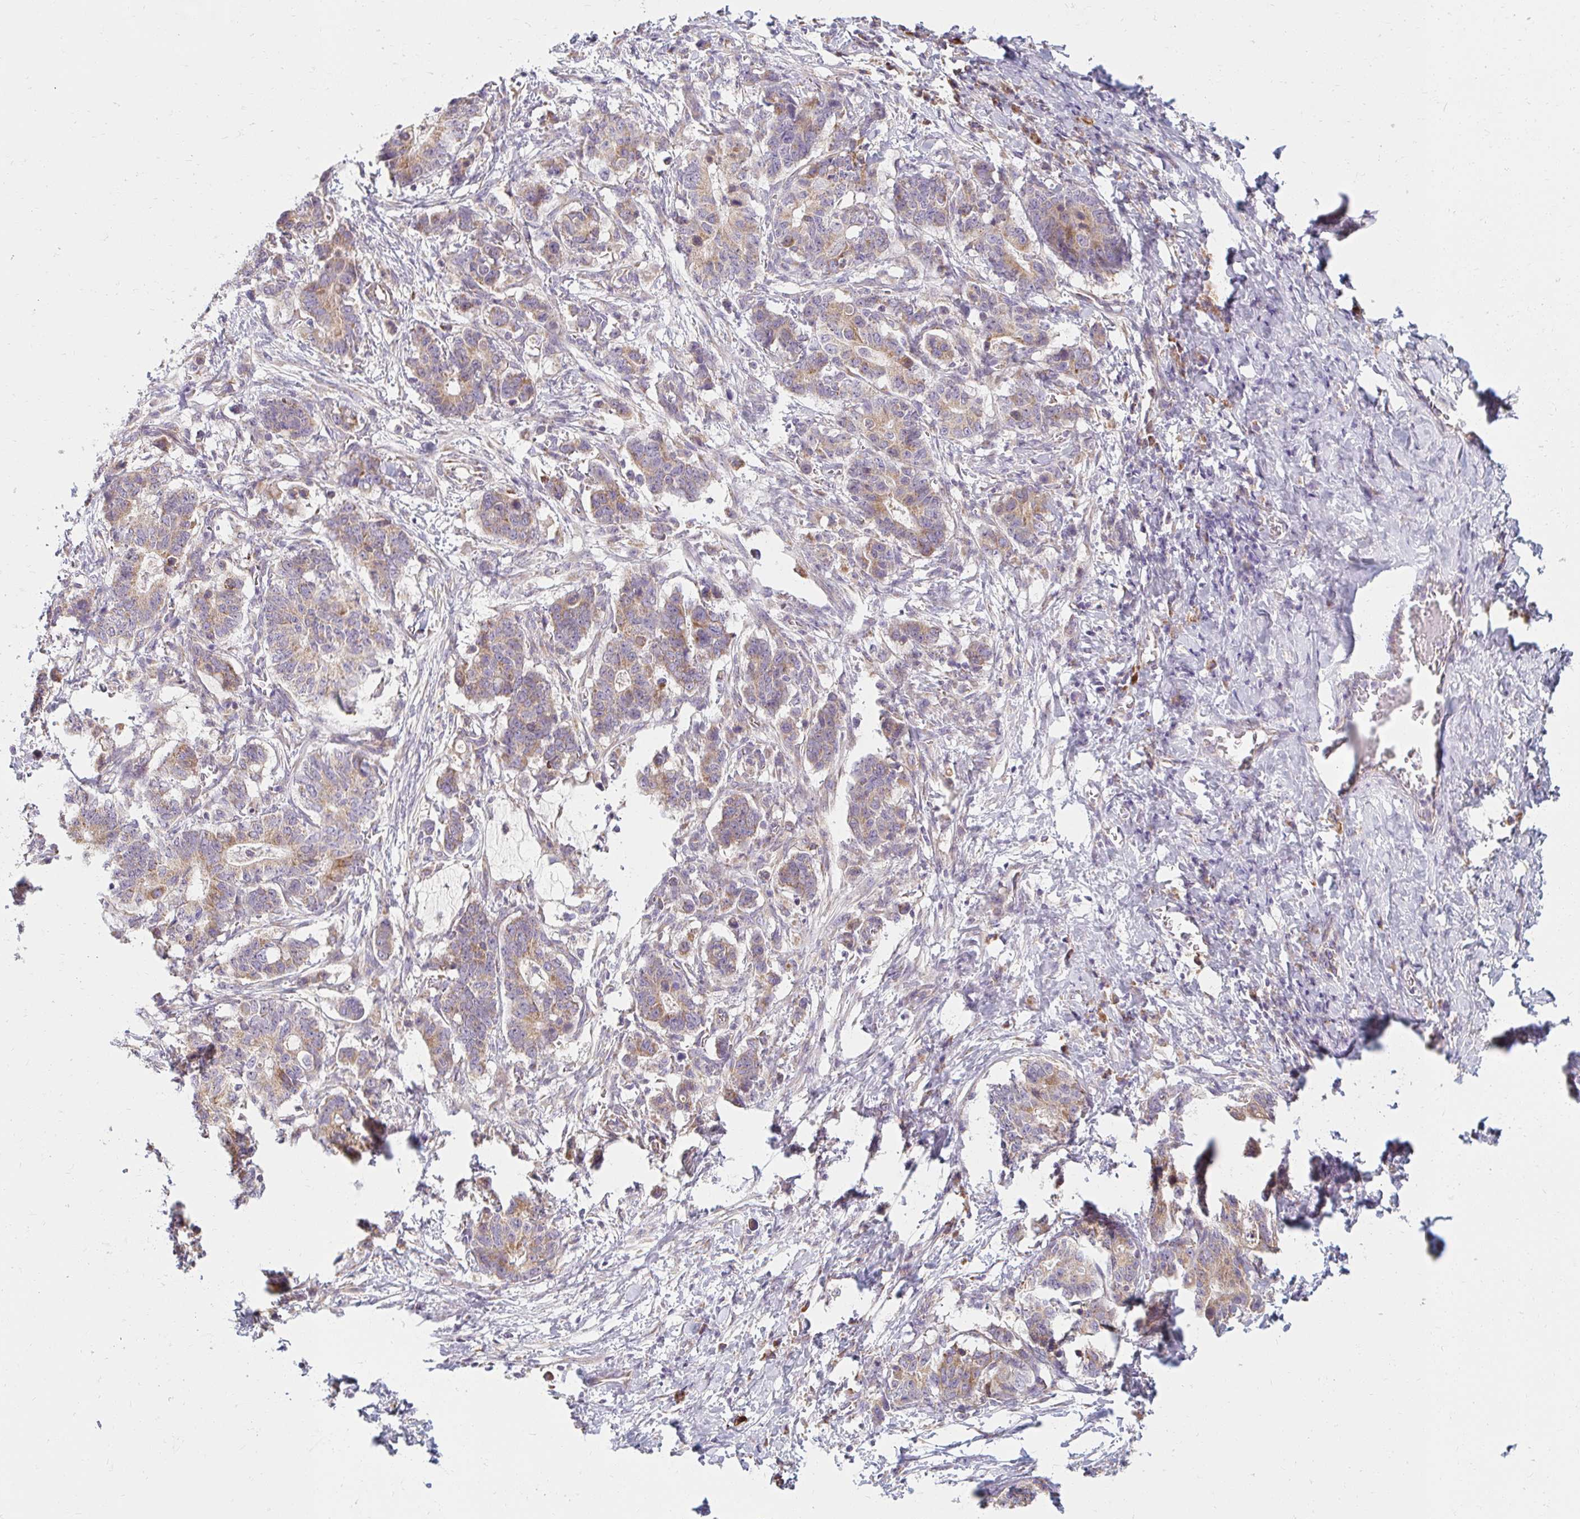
{"staining": {"intensity": "weak", "quantity": ">75%", "location": "cytoplasmic/membranous"}, "tissue": "stomach cancer", "cell_type": "Tumor cells", "image_type": "cancer", "snomed": [{"axis": "morphology", "description": "Normal tissue, NOS"}, {"axis": "morphology", "description": "Adenocarcinoma, NOS"}, {"axis": "topography", "description": "Stomach"}], "caption": "Tumor cells reveal low levels of weak cytoplasmic/membranous expression in approximately >75% of cells in stomach cancer (adenocarcinoma).", "gene": "SKP2", "patient": {"sex": "female", "age": 64}}